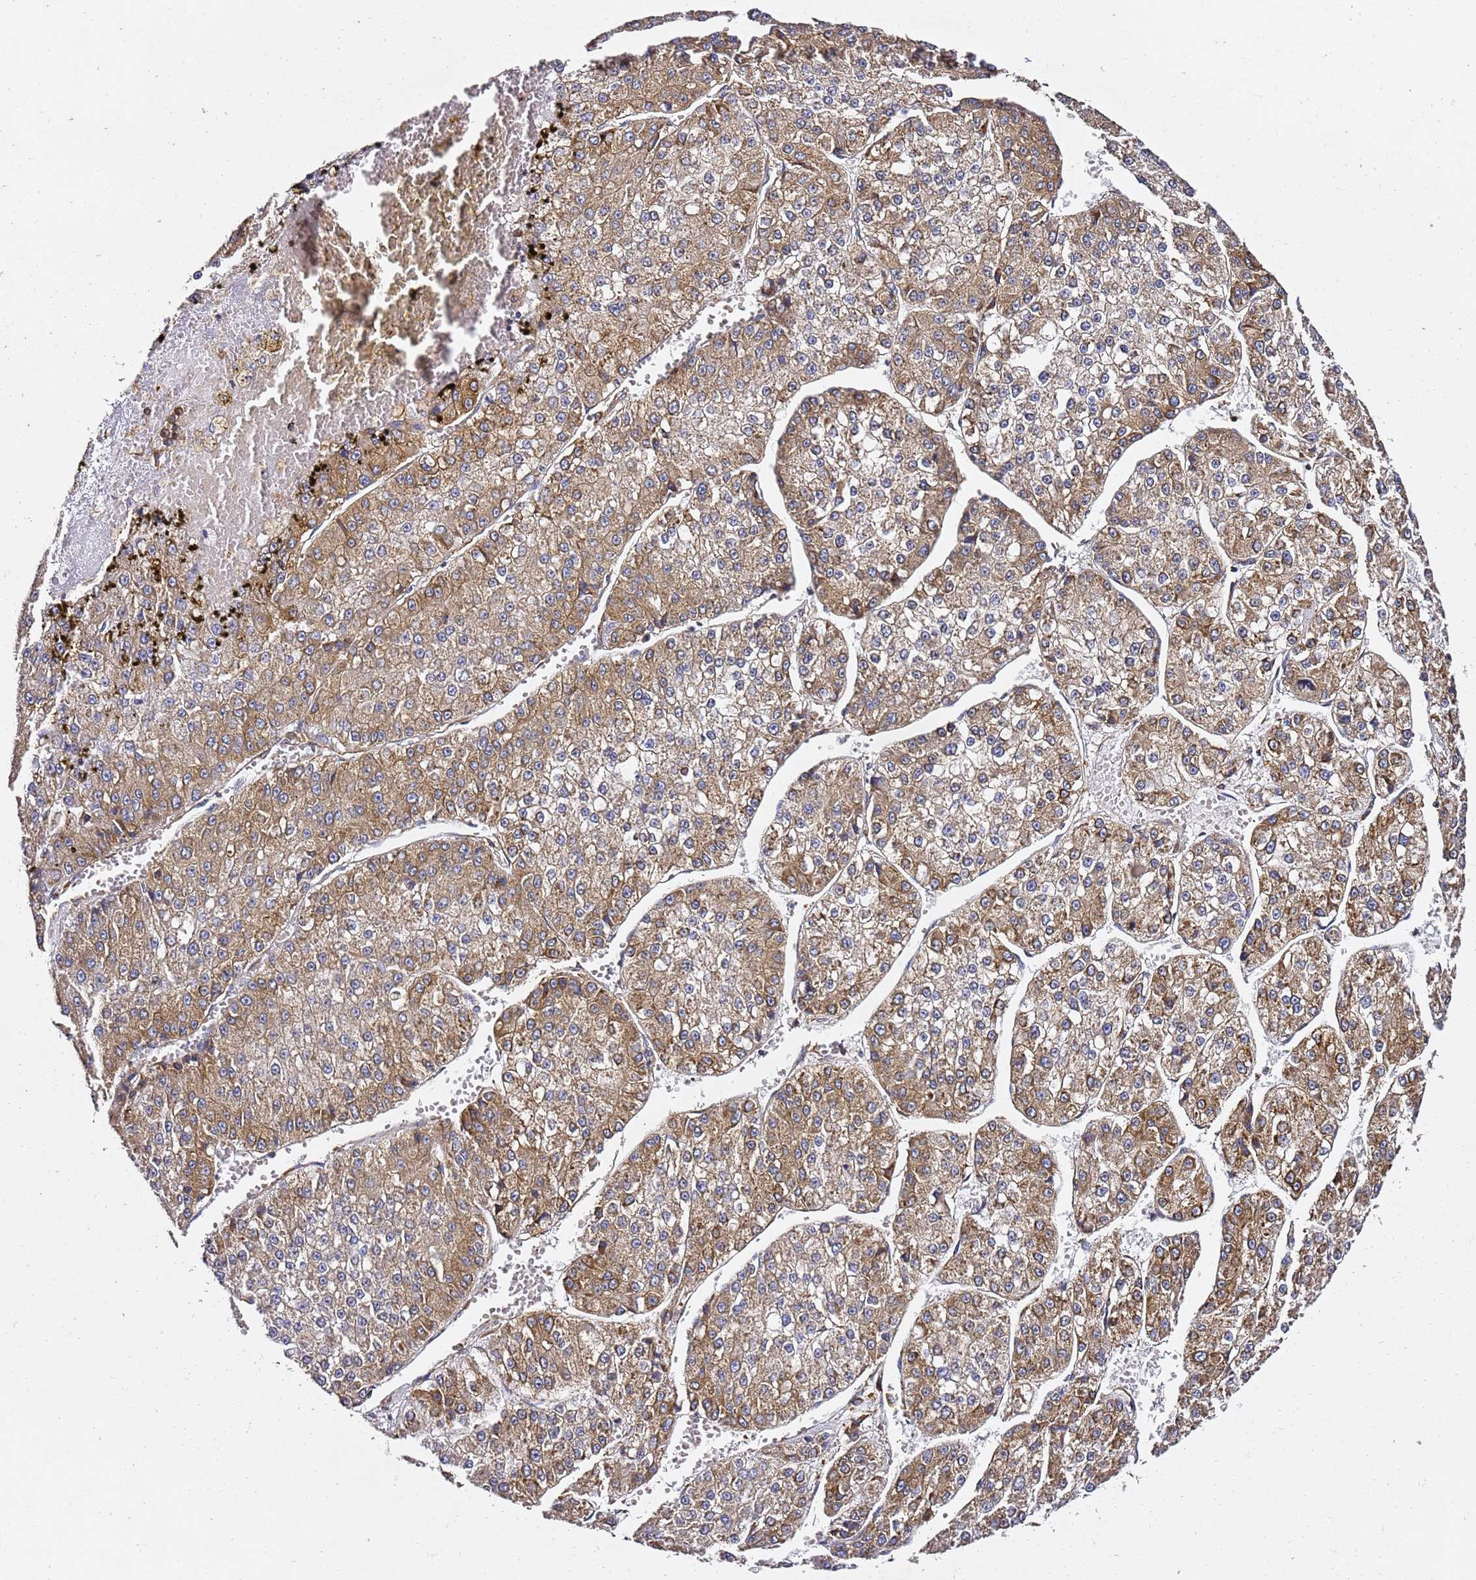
{"staining": {"intensity": "moderate", "quantity": ">75%", "location": "cytoplasmic/membranous"}, "tissue": "liver cancer", "cell_type": "Tumor cells", "image_type": "cancer", "snomed": [{"axis": "morphology", "description": "Carcinoma, Hepatocellular, NOS"}, {"axis": "topography", "description": "Liver"}], "caption": "This is a micrograph of immunohistochemistry (IHC) staining of liver cancer, which shows moderate positivity in the cytoplasmic/membranous of tumor cells.", "gene": "TPST1", "patient": {"sex": "female", "age": 73}}